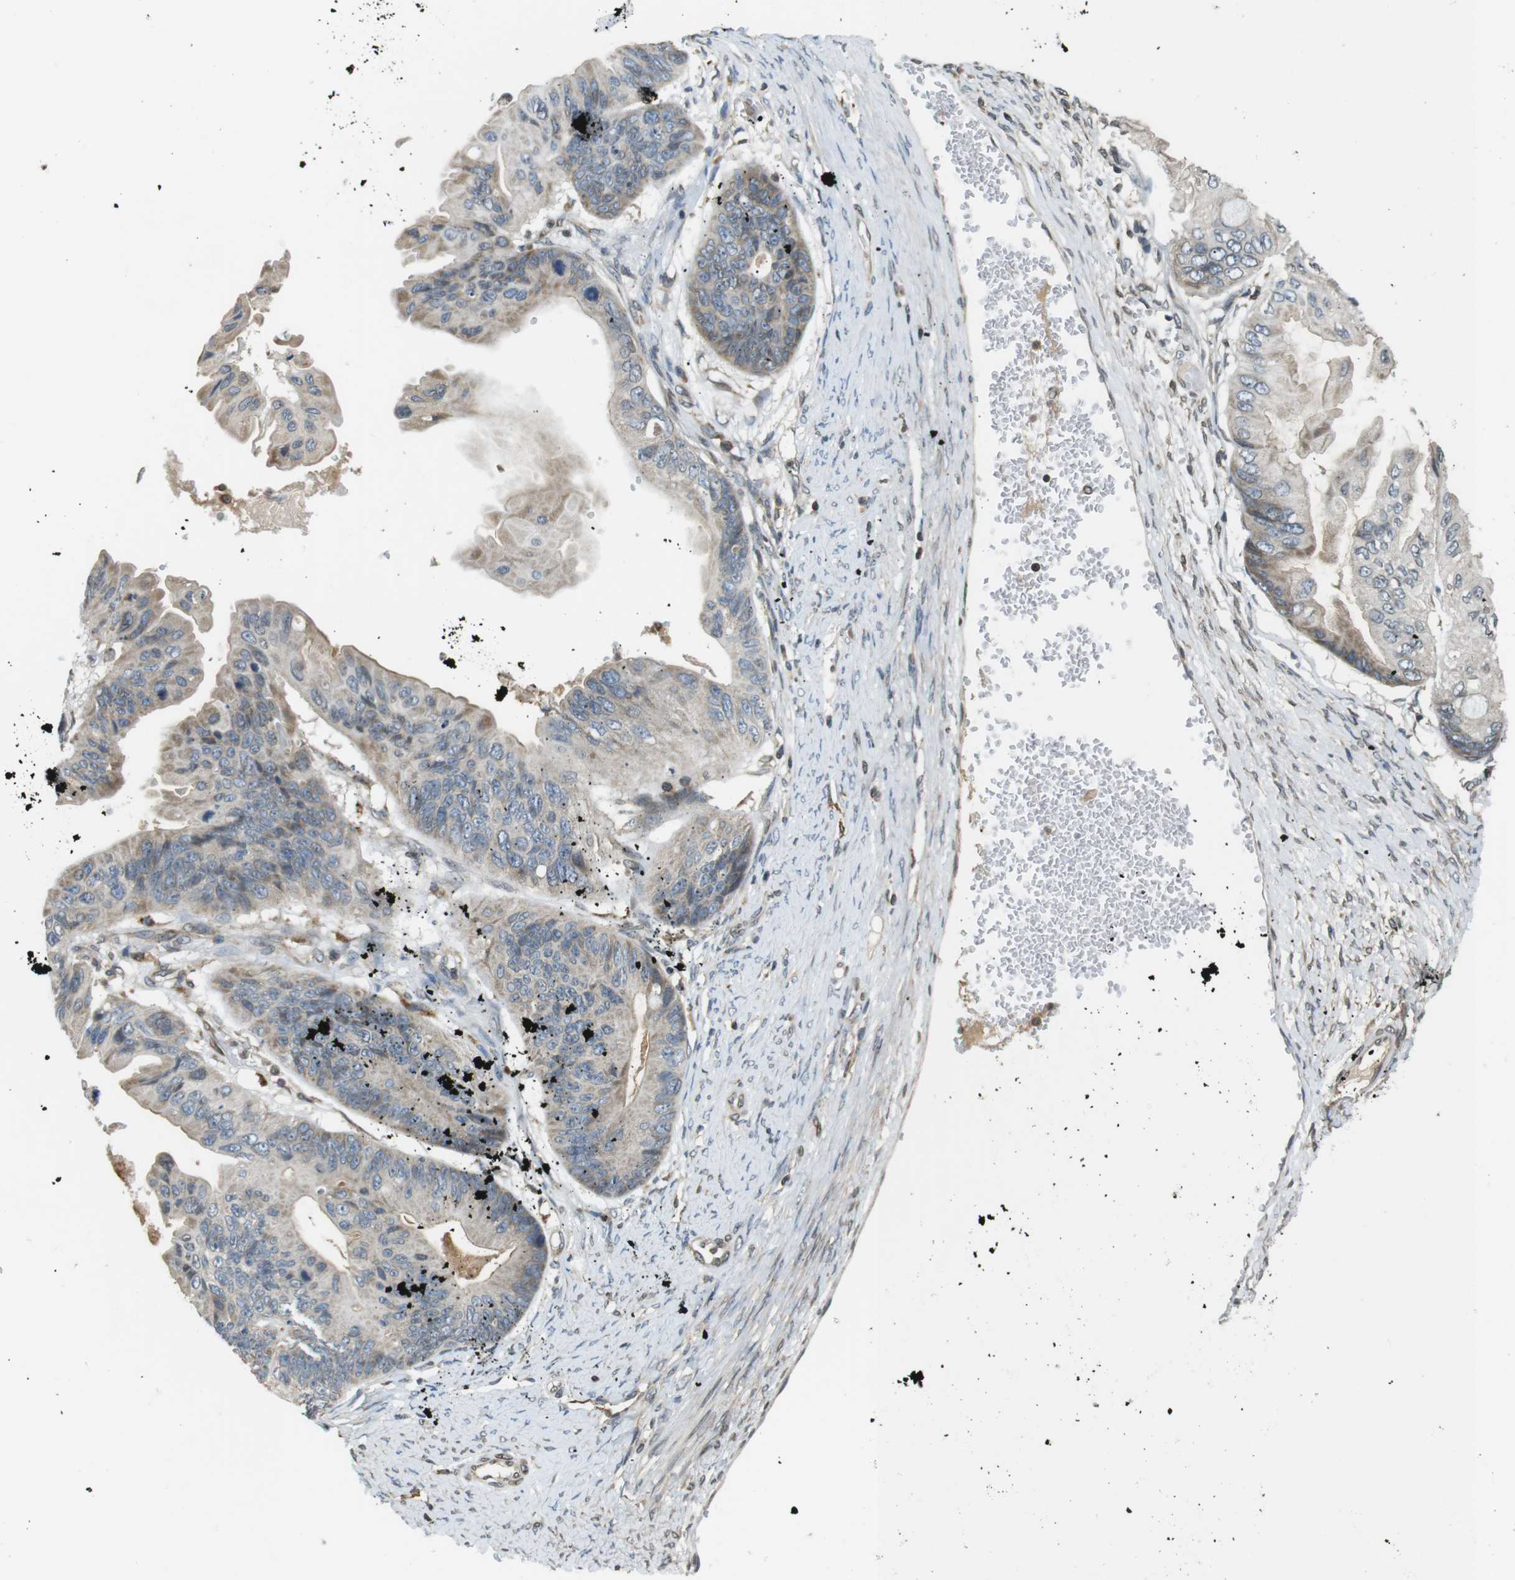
{"staining": {"intensity": "weak", "quantity": "<25%", "location": "cytoplasmic/membranous"}, "tissue": "ovarian cancer", "cell_type": "Tumor cells", "image_type": "cancer", "snomed": [{"axis": "morphology", "description": "Cystadenocarcinoma, mucinous, NOS"}, {"axis": "topography", "description": "Ovary"}], "caption": "An immunohistochemistry image of mucinous cystadenocarcinoma (ovarian) is shown. There is no staining in tumor cells of mucinous cystadenocarcinoma (ovarian).", "gene": "TMX4", "patient": {"sex": "female", "age": 61}}